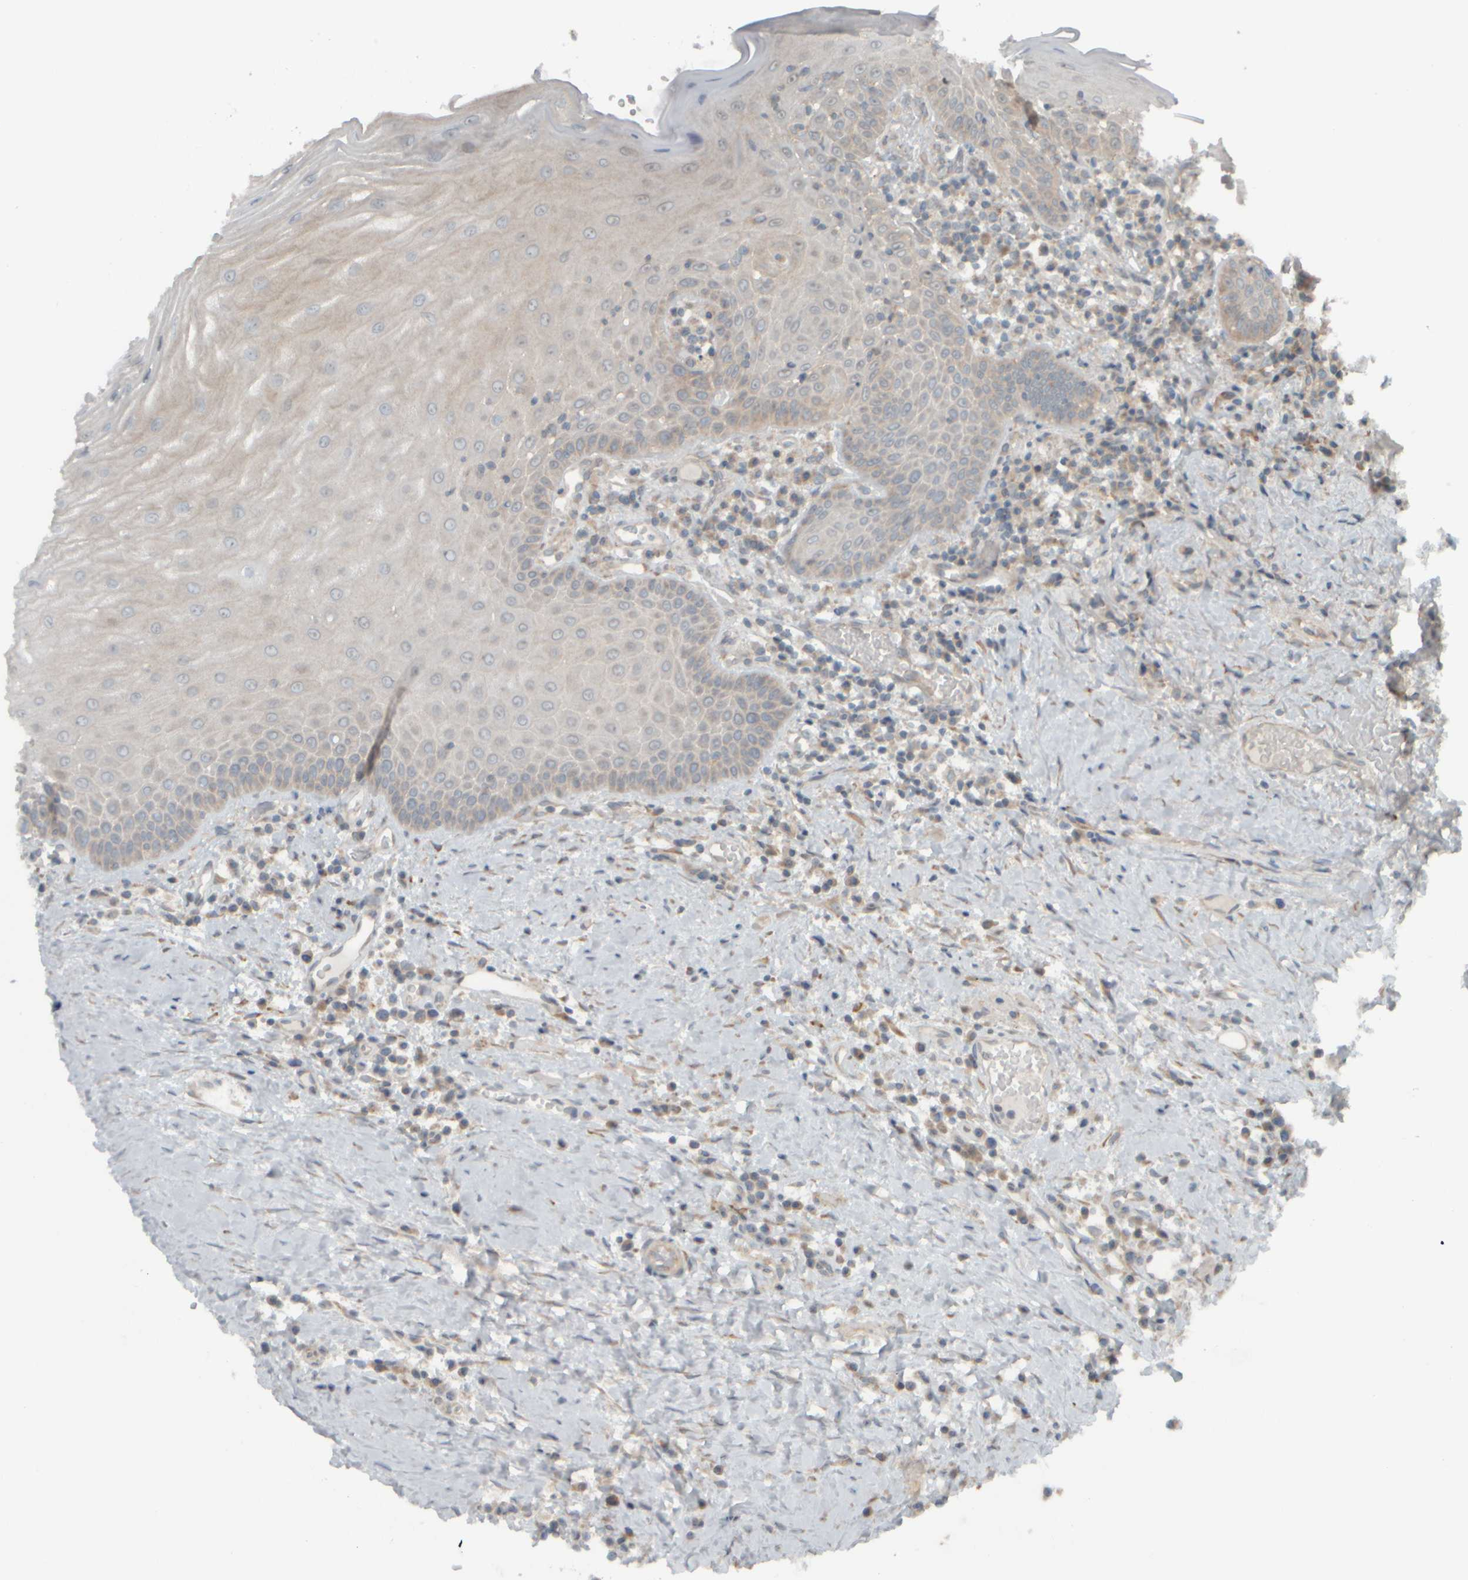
{"staining": {"intensity": "weak", "quantity": ">75%", "location": "cytoplasmic/membranous"}, "tissue": "oral mucosa", "cell_type": "Squamous epithelial cells", "image_type": "normal", "snomed": [{"axis": "morphology", "description": "Normal tissue, NOS"}, {"axis": "topography", "description": "Skeletal muscle"}, {"axis": "topography", "description": "Oral tissue"}, {"axis": "topography", "description": "Peripheral nerve tissue"}], "caption": "This micrograph displays IHC staining of unremarkable human oral mucosa, with low weak cytoplasmic/membranous expression in approximately >75% of squamous epithelial cells.", "gene": "HGS", "patient": {"sex": "female", "age": 84}}